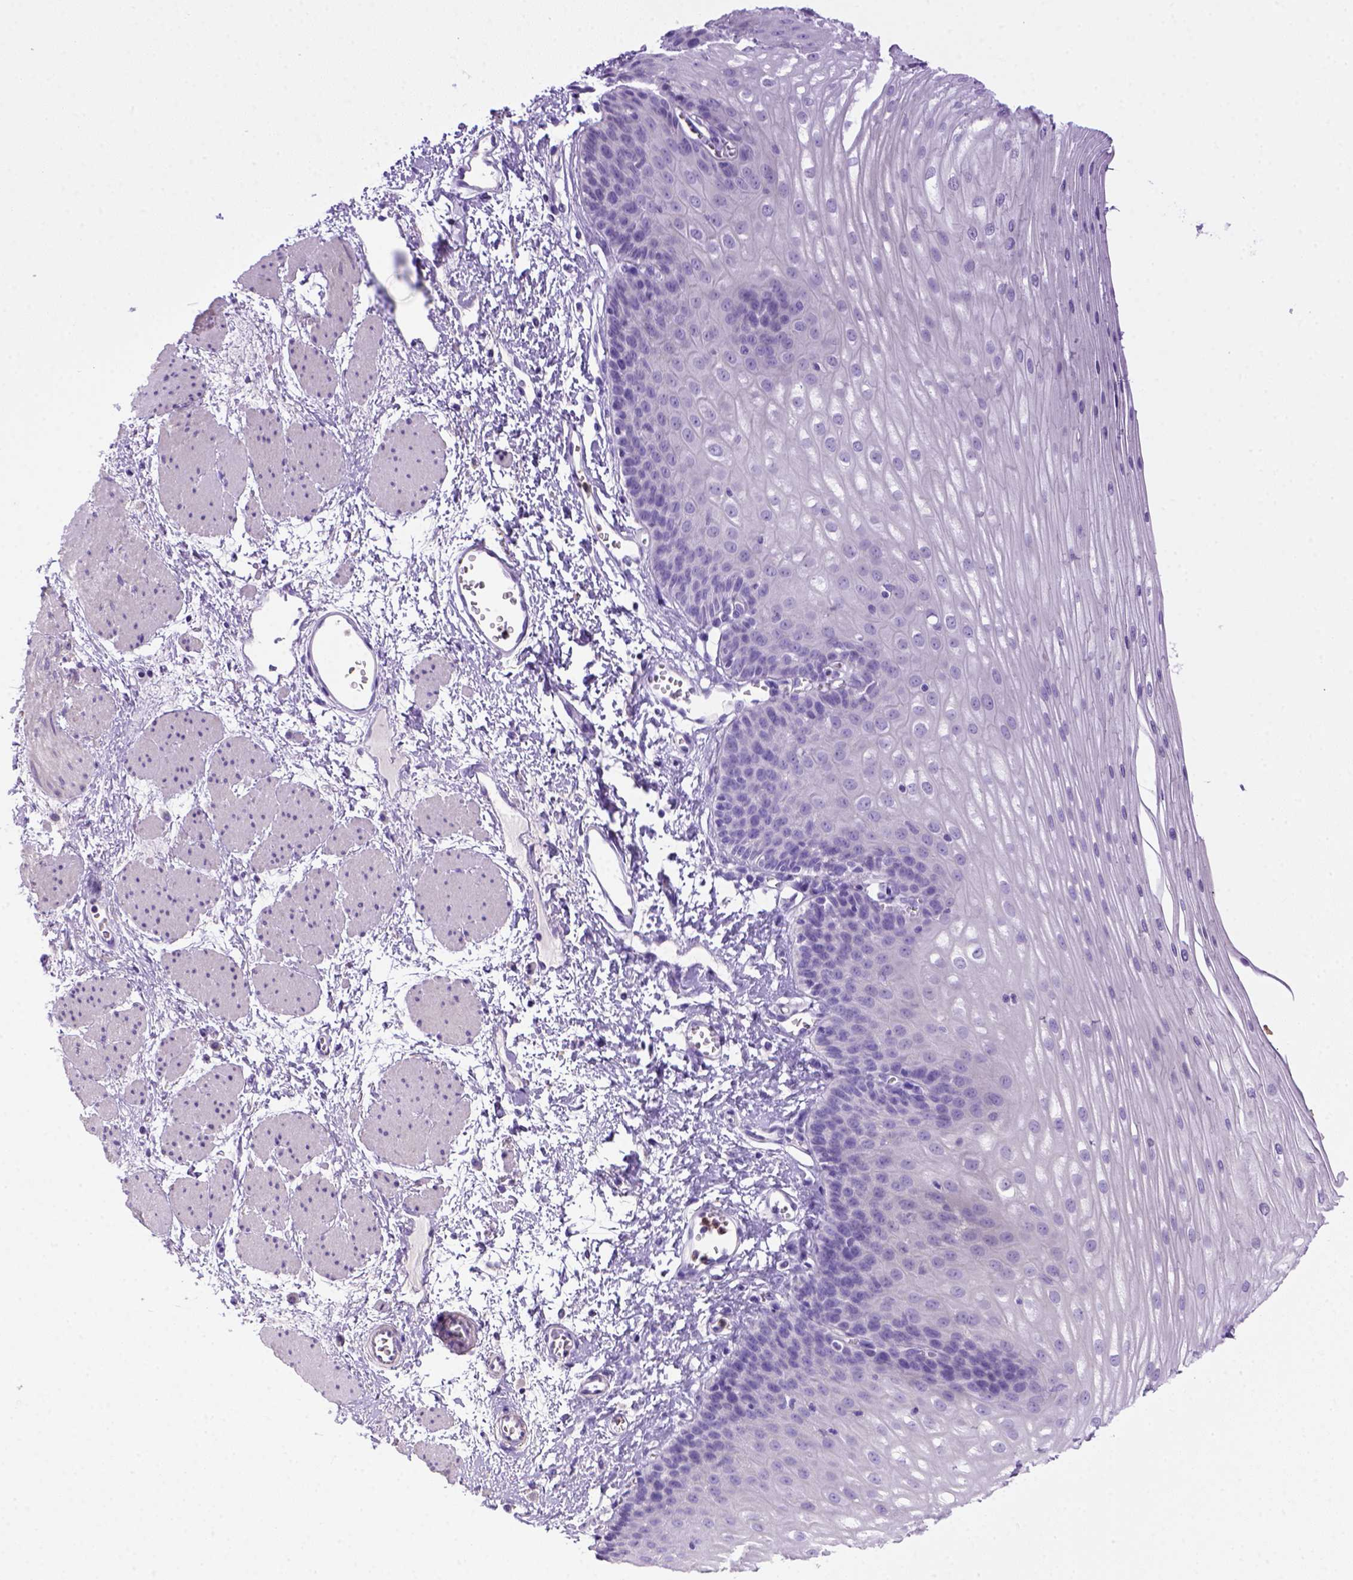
{"staining": {"intensity": "negative", "quantity": "none", "location": "none"}, "tissue": "esophagus", "cell_type": "Squamous epithelial cells", "image_type": "normal", "snomed": [{"axis": "morphology", "description": "Normal tissue, NOS"}, {"axis": "topography", "description": "Esophagus"}], "caption": "The immunohistochemistry photomicrograph has no significant staining in squamous epithelial cells of esophagus. (DAB (3,3'-diaminobenzidine) immunohistochemistry (IHC) visualized using brightfield microscopy, high magnification).", "gene": "BAAT", "patient": {"sex": "male", "age": 62}}